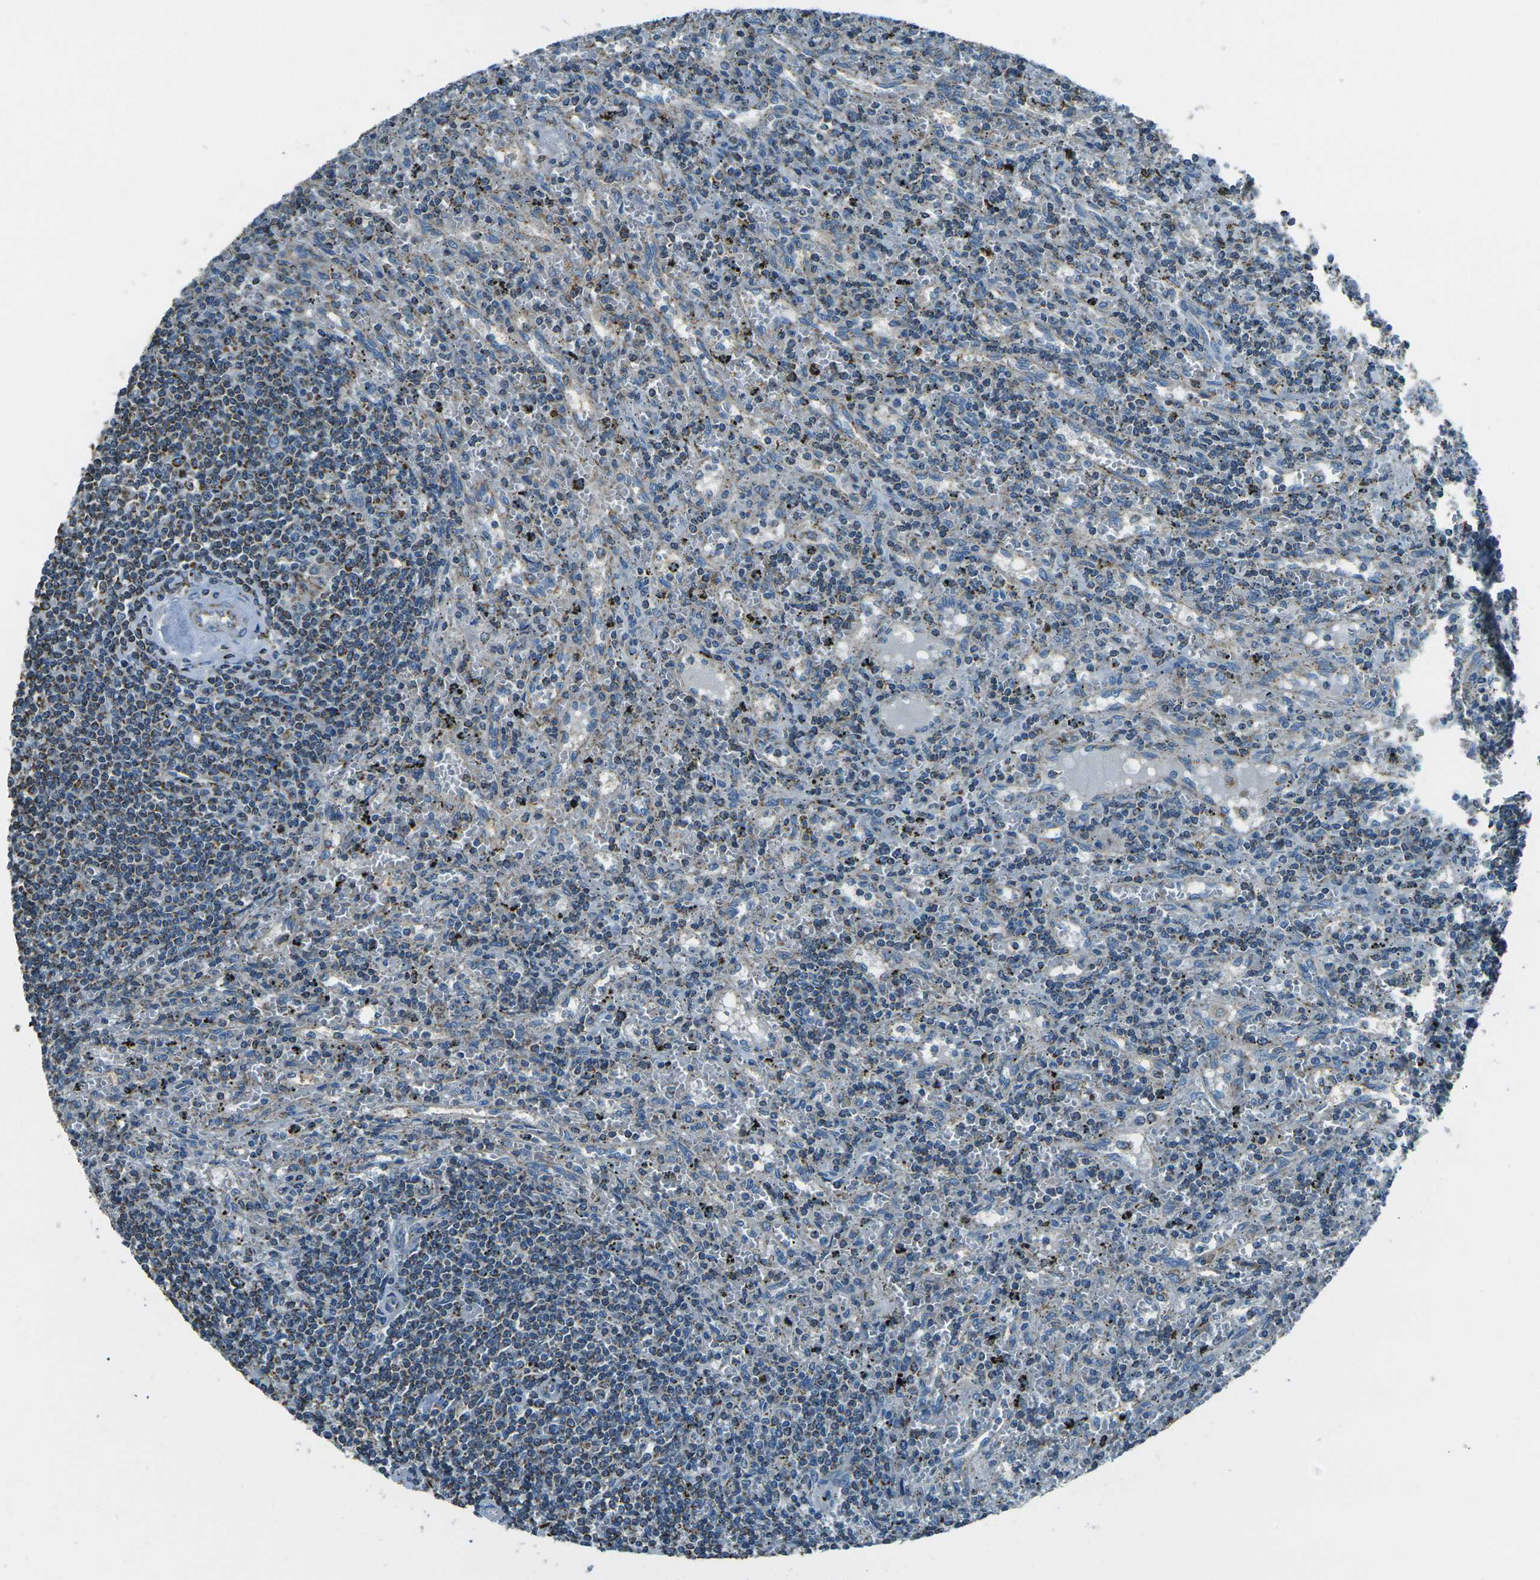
{"staining": {"intensity": "weak", "quantity": ">75%", "location": "cytoplasmic/membranous"}, "tissue": "lymphoma", "cell_type": "Tumor cells", "image_type": "cancer", "snomed": [{"axis": "morphology", "description": "Malignant lymphoma, non-Hodgkin's type, Low grade"}, {"axis": "topography", "description": "Spleen"}], "caption": "Immunohistochemical staining of human low-grade malignant lymphoma, non-Hodgkin's type demonstrates low levels of weak cytoplasmic/membranous expression in approximately >75% of tumor cells. (DAB IHC, brown staining for protein, blue staining for nuclei).", "gene": "IRF3", "patient": {"sex": "male", "age": 76}}